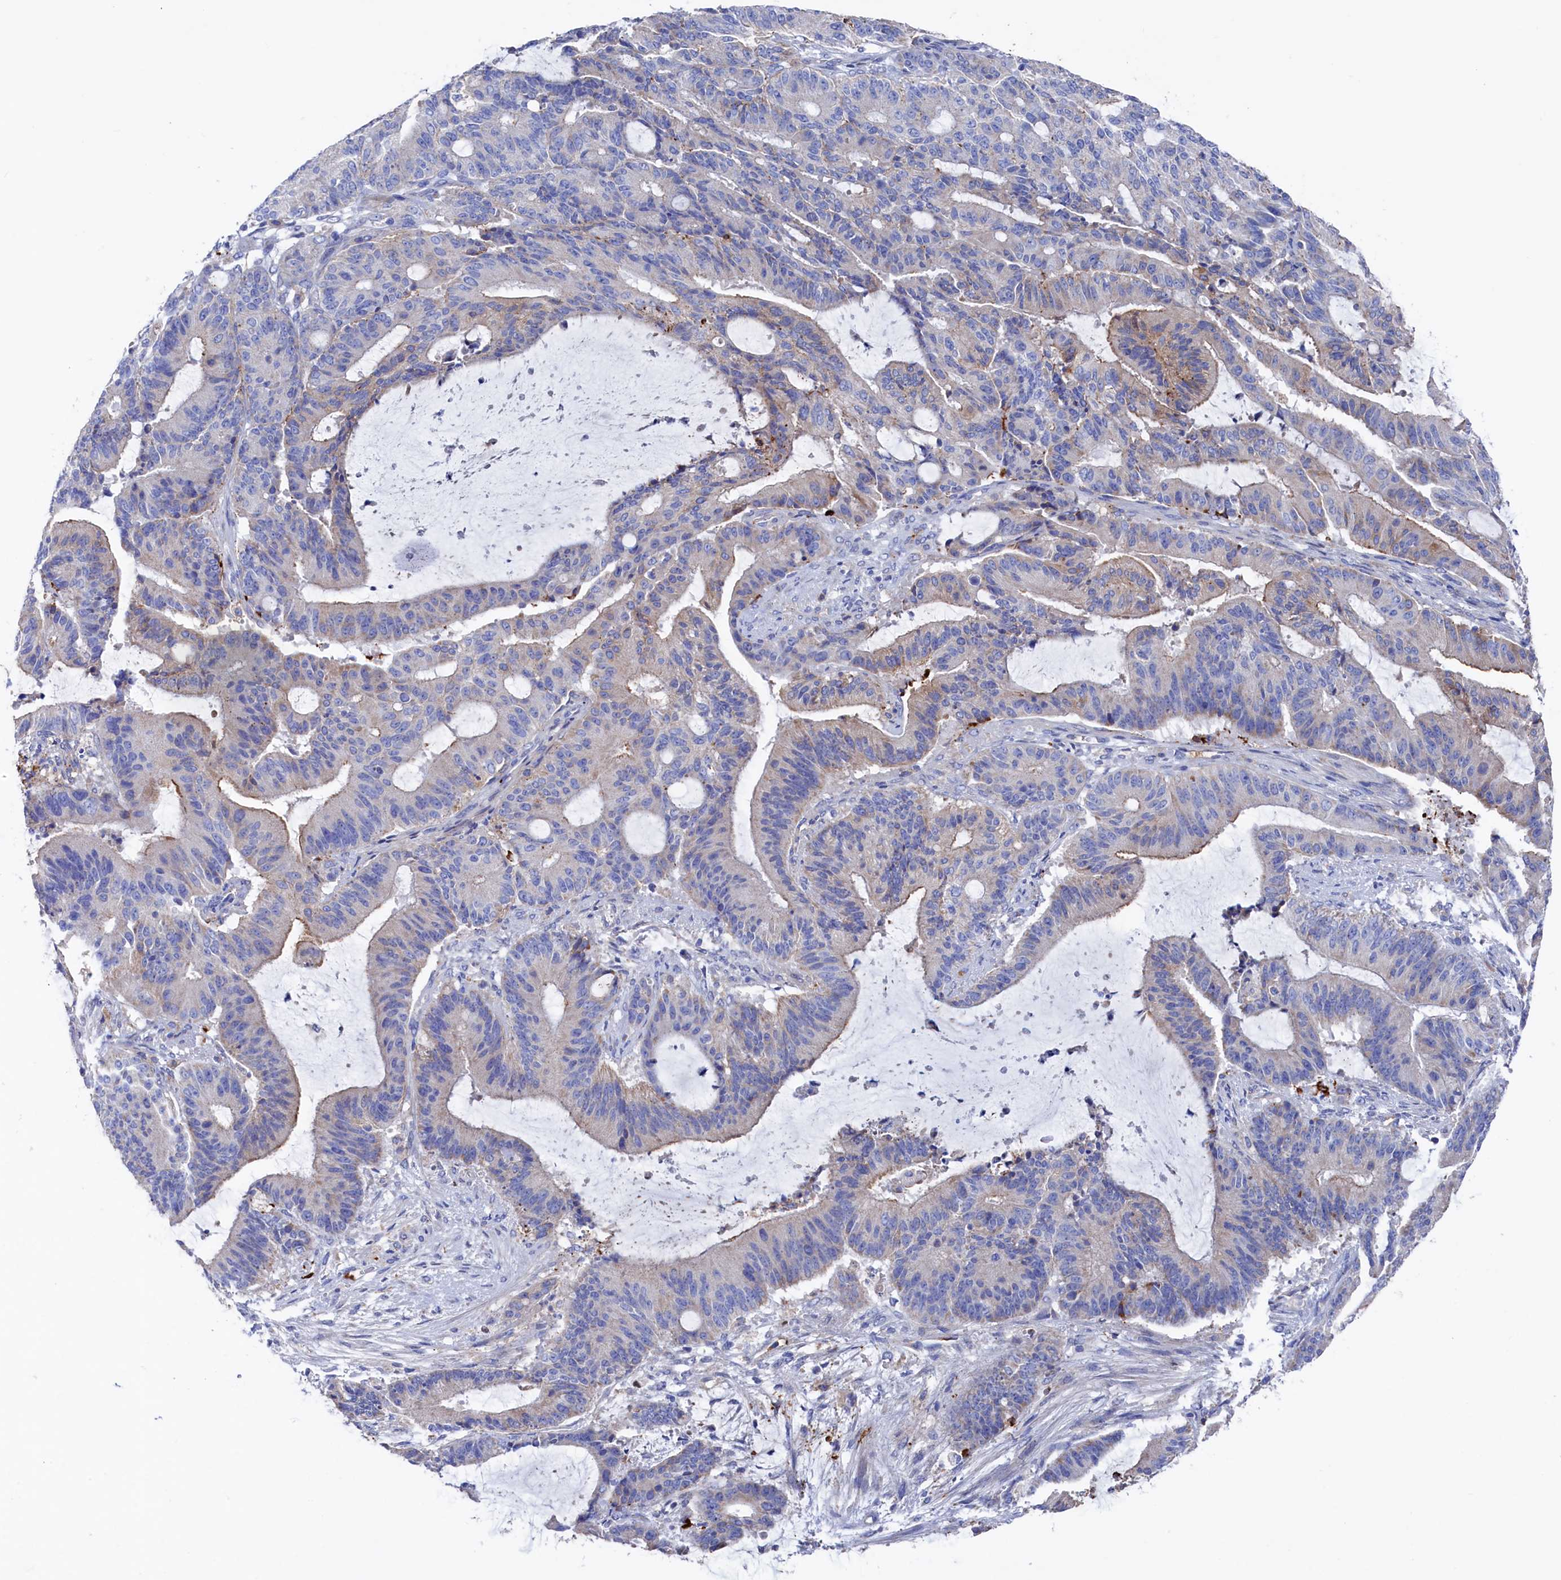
{"staining": {"intensity": "weak", "quantity": "<25%", "location": "cytoplasmic/membranous"}, "tissue": "liver cancer", "cell_type": "Tumor cells", "image_type": "cancer", "snomed": [{"axis": "morphology", "description": "Normal tissue, NOS"}, {"axis": "morphology", "description": "Cholangiocarcinoma"}, {"axis": "topography", "description": "Liver"}, {"axis": "topography", "description": "Peripheral nerve tissue"}], "caption": "Human liver cancer (cholangiocarcinoma) stained for a protein using immunohistochemistry demonstrates no staining in tumor cells.", "gene": "C12orf73", "patient": {"sex": "female", "age": 73}}